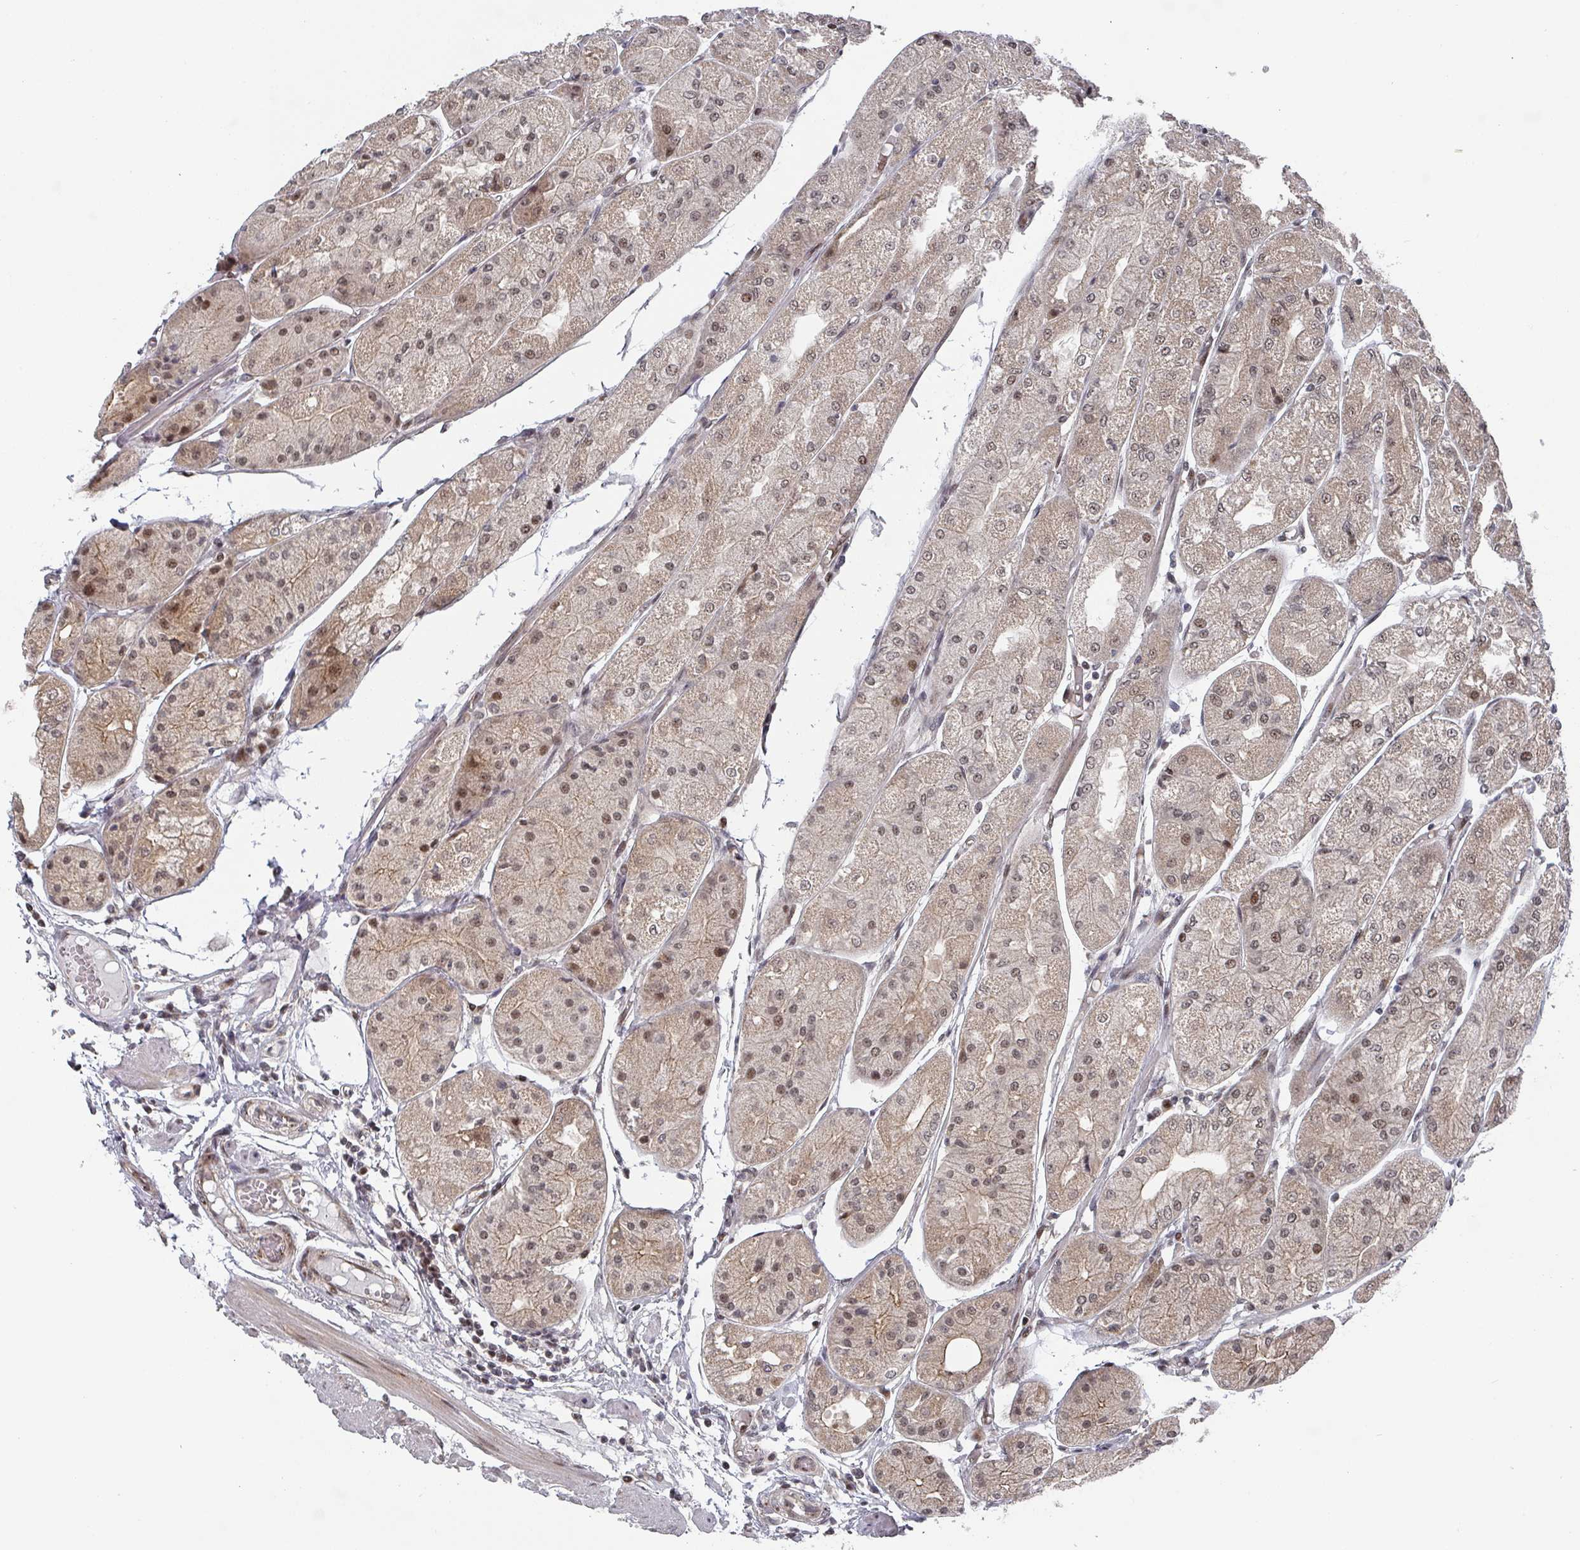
{"staining": {"intensity": "moderate", "quantity": ">75%", "location": "cytoplasmic/membranous,nuclear"}, "tissue": "stomach", "cell_type": "Glandular cells", "image_type": "normal", "snomed": [{"axis": "morphology", "description": "Normal tissue, NOS"}, {"axis": "topography", "description": "Stomach, upper"}], "caption": "A brown stain labels moderate cytoplasmic/membranous,nuclear staining of a protein in glandular cells of normal stomach.", "gene": "KIF1C", "patient": {"sex": "male", "age": 72}}